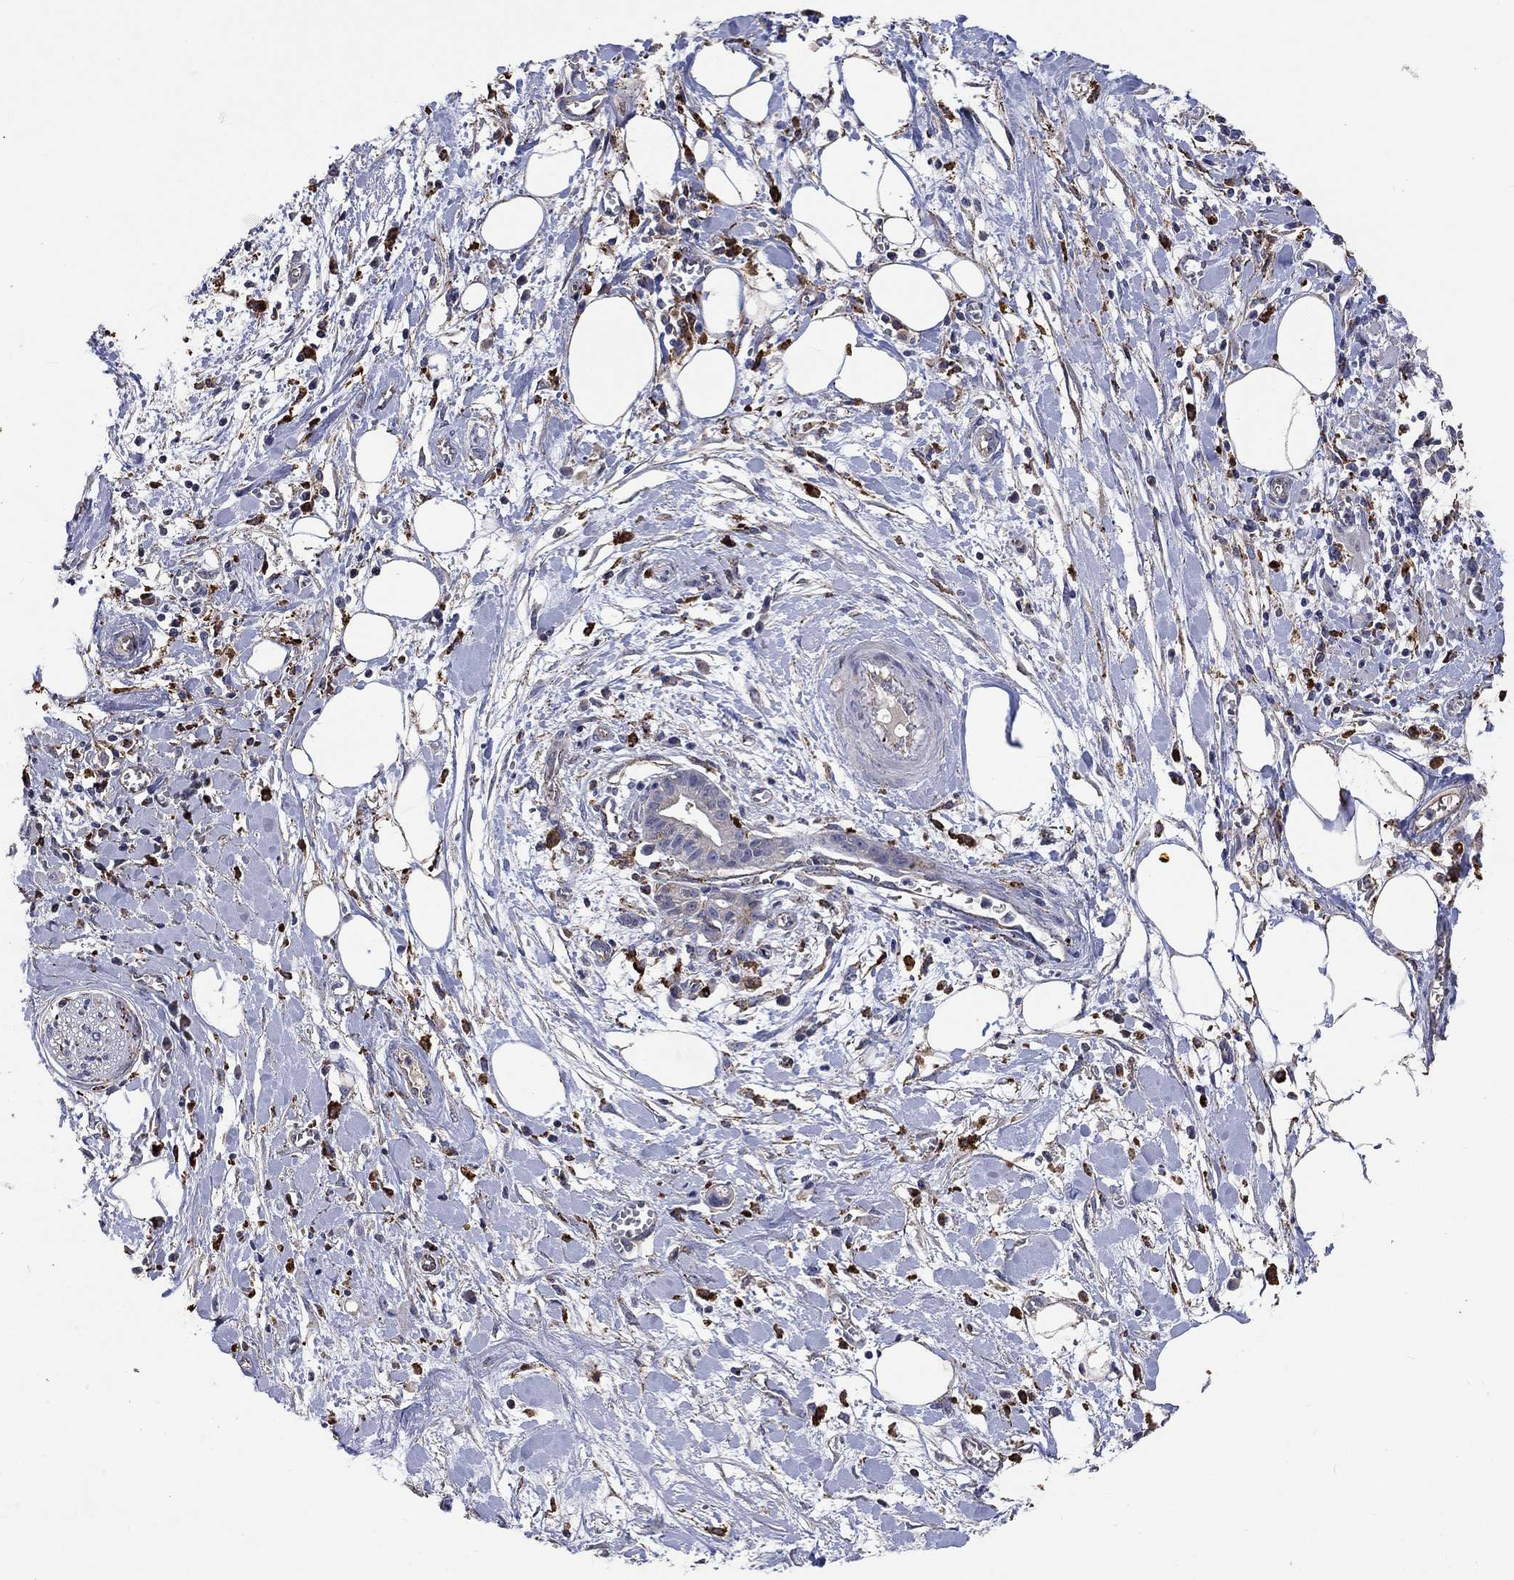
{"staining": {"intensity": "negative", "quantity": "none", "location": "none"}, "tissue": "pancreatic cancer", "cell_type": "Tumor cells", "image_type": "cancer", "snomed": [{"axis": "morphology", "description": "Normal tissue, NOS"}, {"axis": "morphology", "description": "Adenocarcinoma, NOS"}, {"axis": "topography", "description": "Lymph node"}, {"axis": "topography", "description": "Pancreas"}], "caption": "A high-resolution image shows immunohistochemistry staining of pancreatic adenocarcinoma, which displays no significant expression in tumor cells. (Brightfield microscopy of DAB (3,3'-diaminobenzidine) IHC at high magnification).", "gene": "CTSB", "patient": {"sex": "female", "age": 58}}